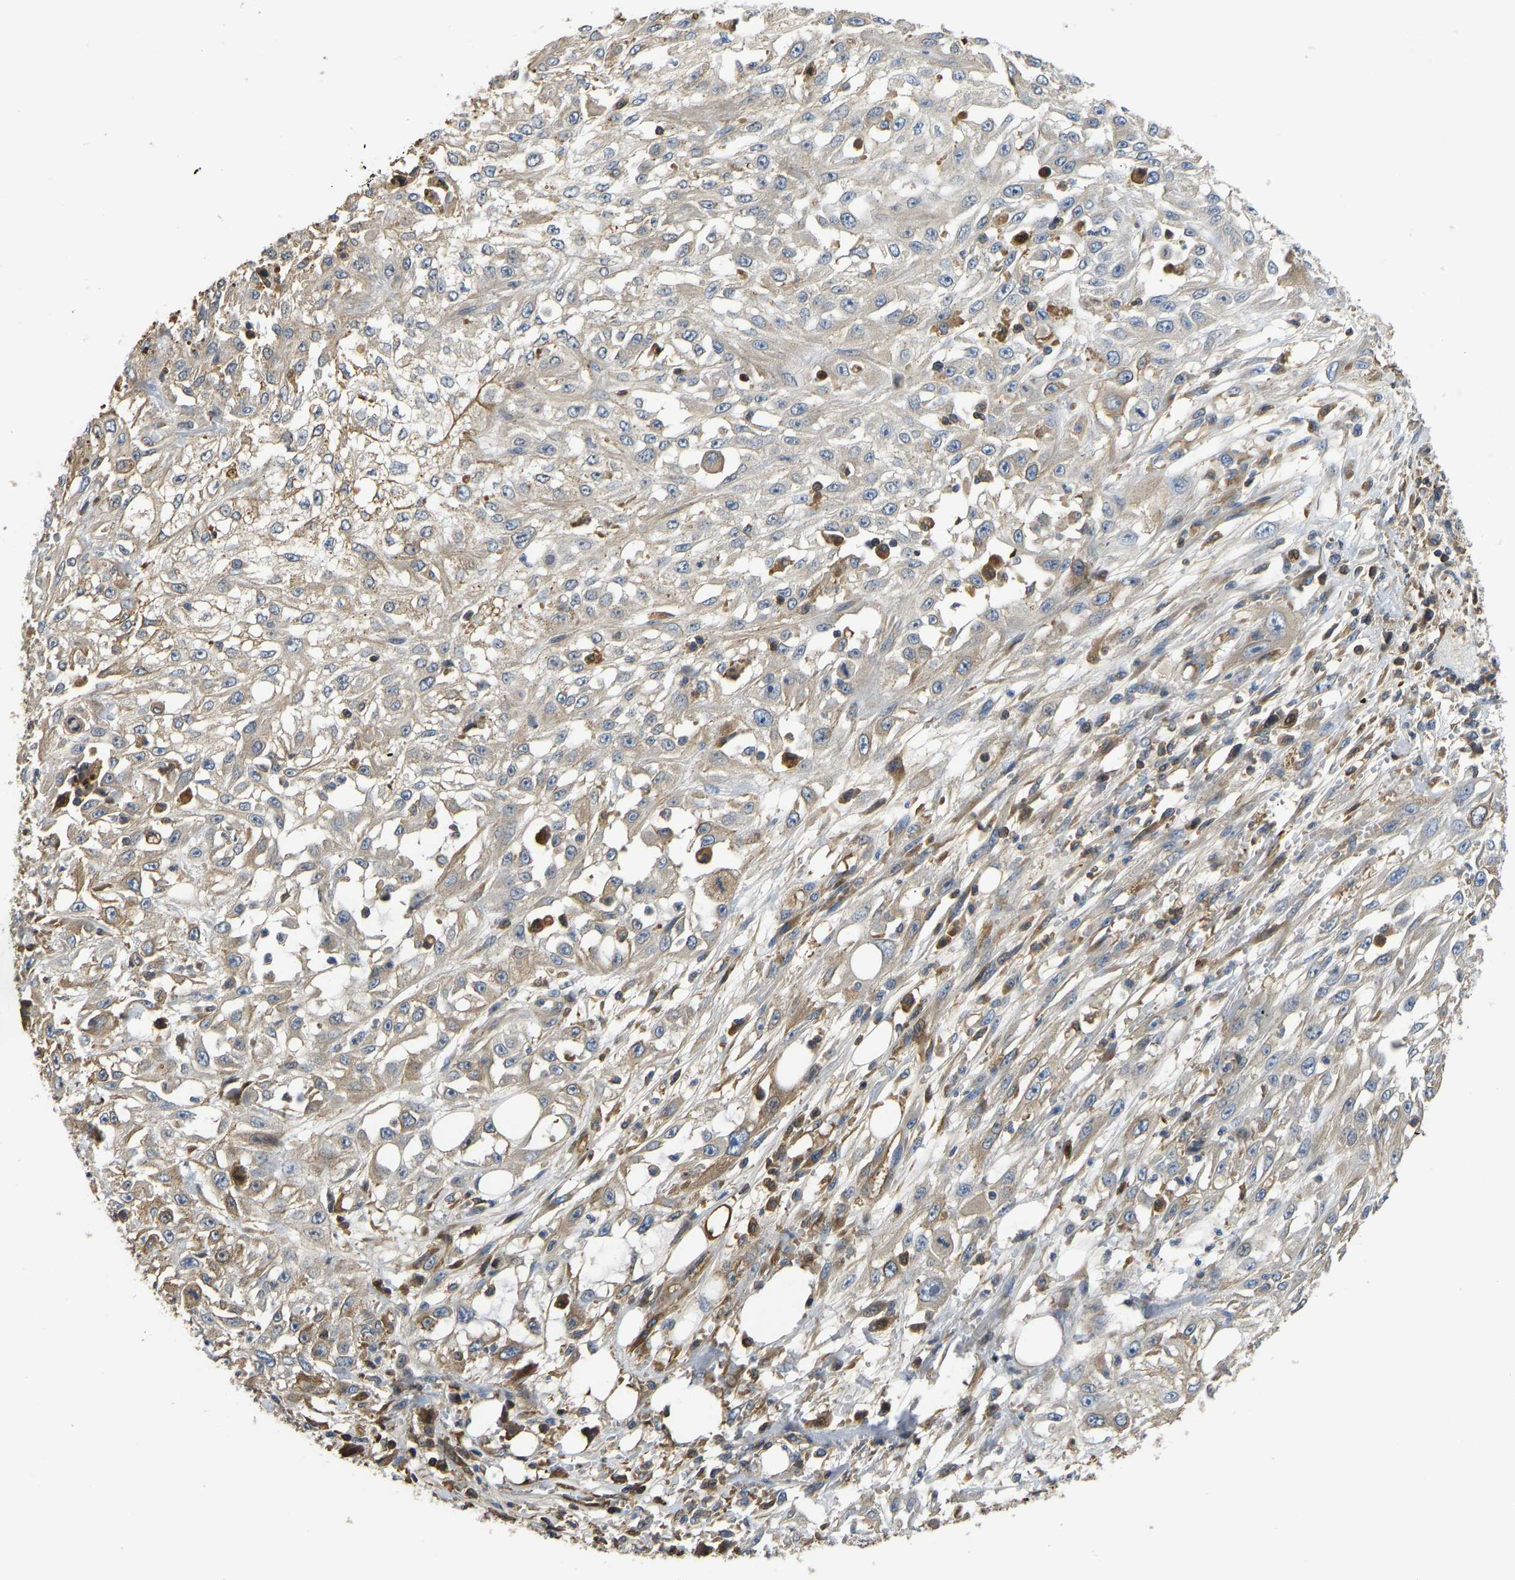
{"staining": {"intensity": "negative", "quantity": "none", "location": "none"}, "tissue": "skin cancer", "cell_type": "Tumor cells", "image_type": "cancer", "snomed": [{"axis": "morphology", "description": "Squamous cell carcinoma, NOS"}, {"axis": "morphology", "description": "Squamous cell carcinoma, metastatic, NOS"}, {"axis": "topography", "description": "Skin"}, {"axis": "topography", "description": "Lymph node"}], "caption": "High magnification brightfield microscopy of skin squamous cell carcinoma stained with DAB (brown) and counterstained with hematoxylin (blue): tumor cells show no significant staining.", "gene": "VCPKMT", "patient": {"sex": "male", "age": 75}}